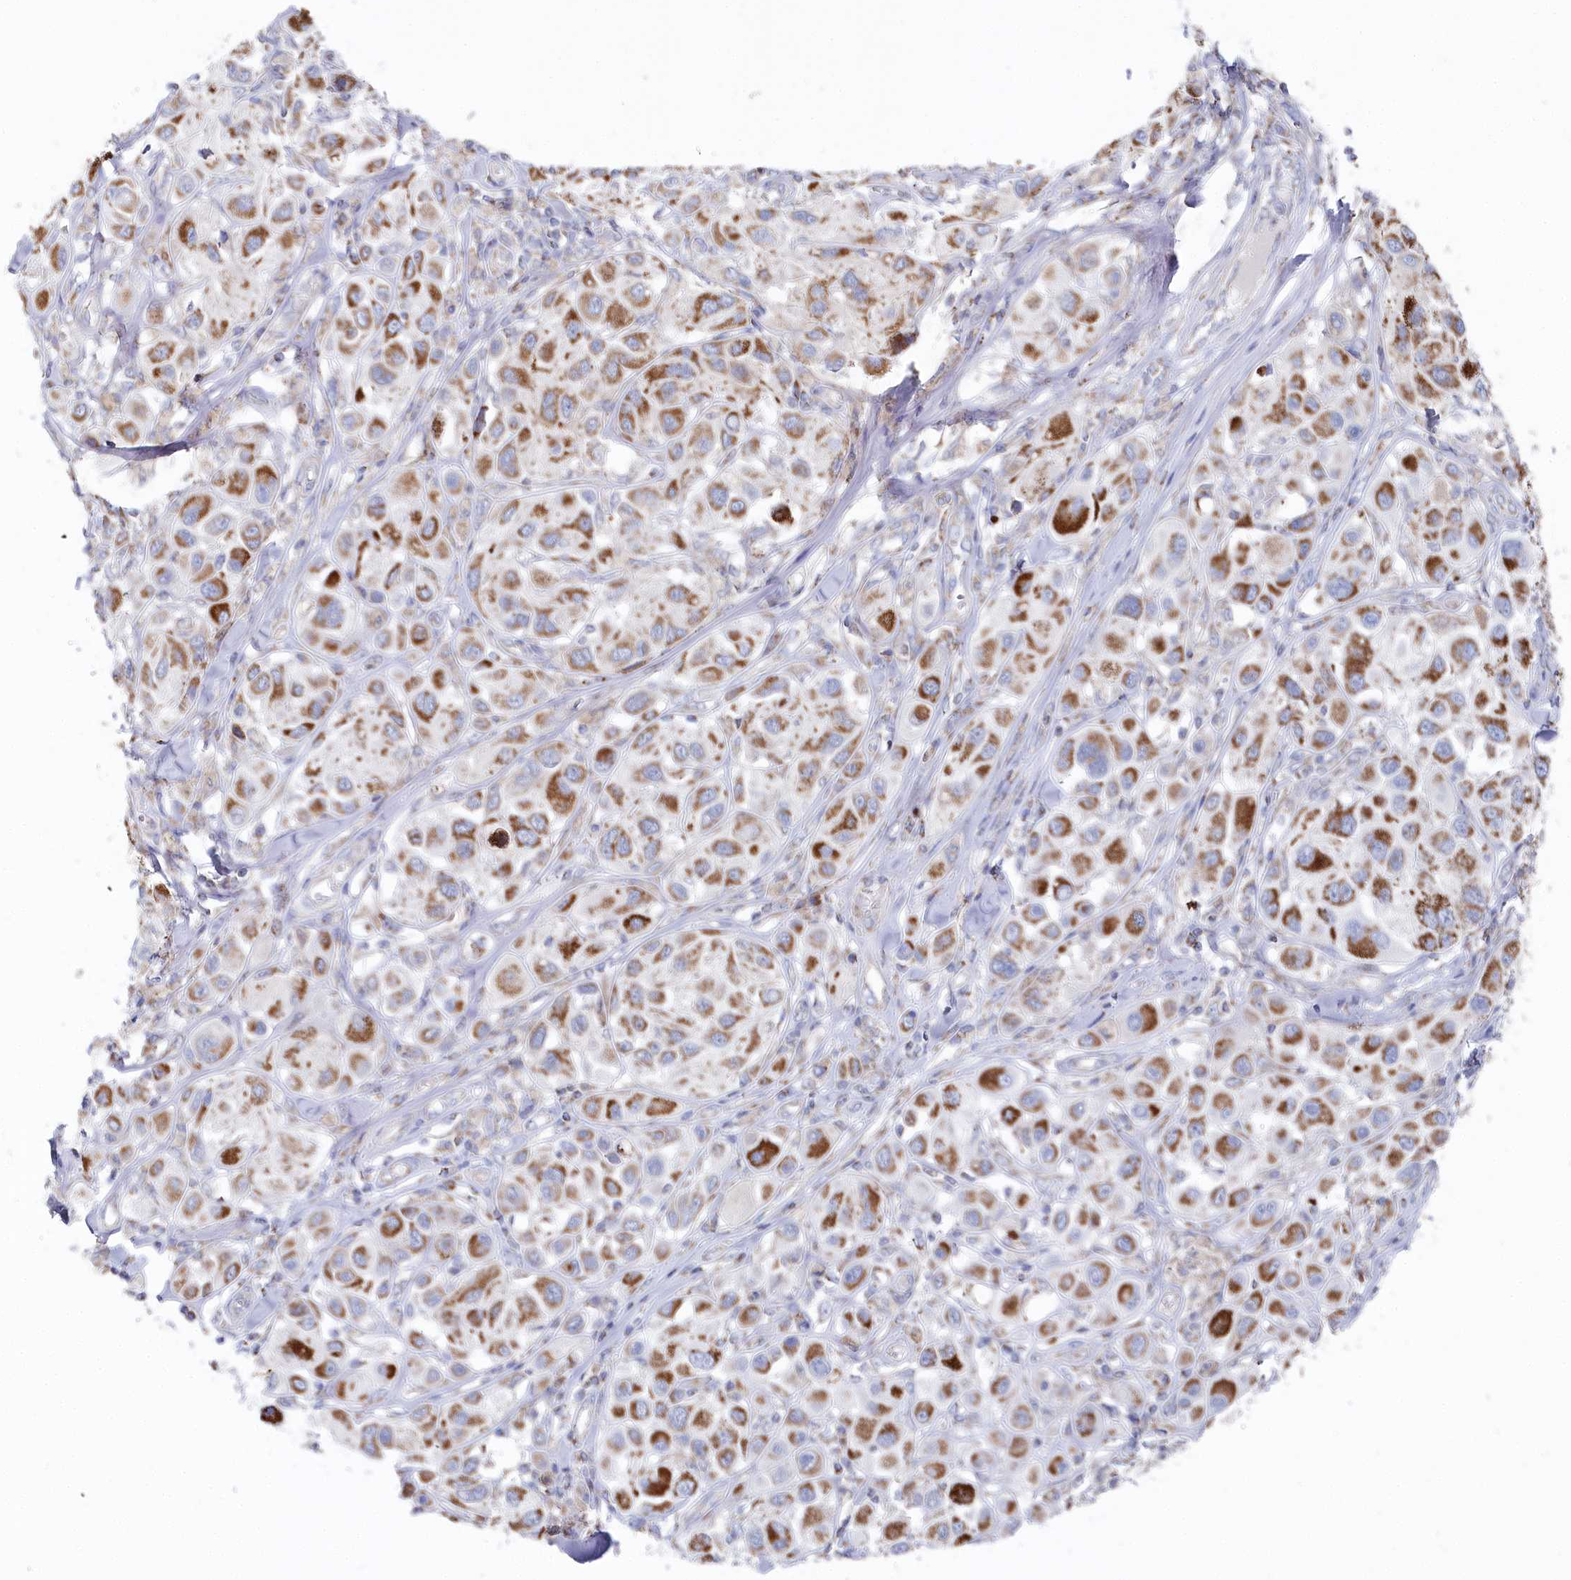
{"staining": {"intensity": "strong", "quantity": ">75%", "location": "cytoplasmic/membranous"}, "tissue": "melanoma", "cell_type": "Tumor cells", "image_type": "cancer", "snomed": [{"axis": "morphology", "description": "Malignant melanoma, Metastatic site"}, {"axis": "topography", "description": "Skin"}], "caption": "The micrograph reveals a brown stain indicating the presence of a protein in the cytoplasmic/membranous of tumor cells in malignant melanoma (metastatic site).", "gene": "GLS2", "patient": {"sex": "male", "age": 41}}